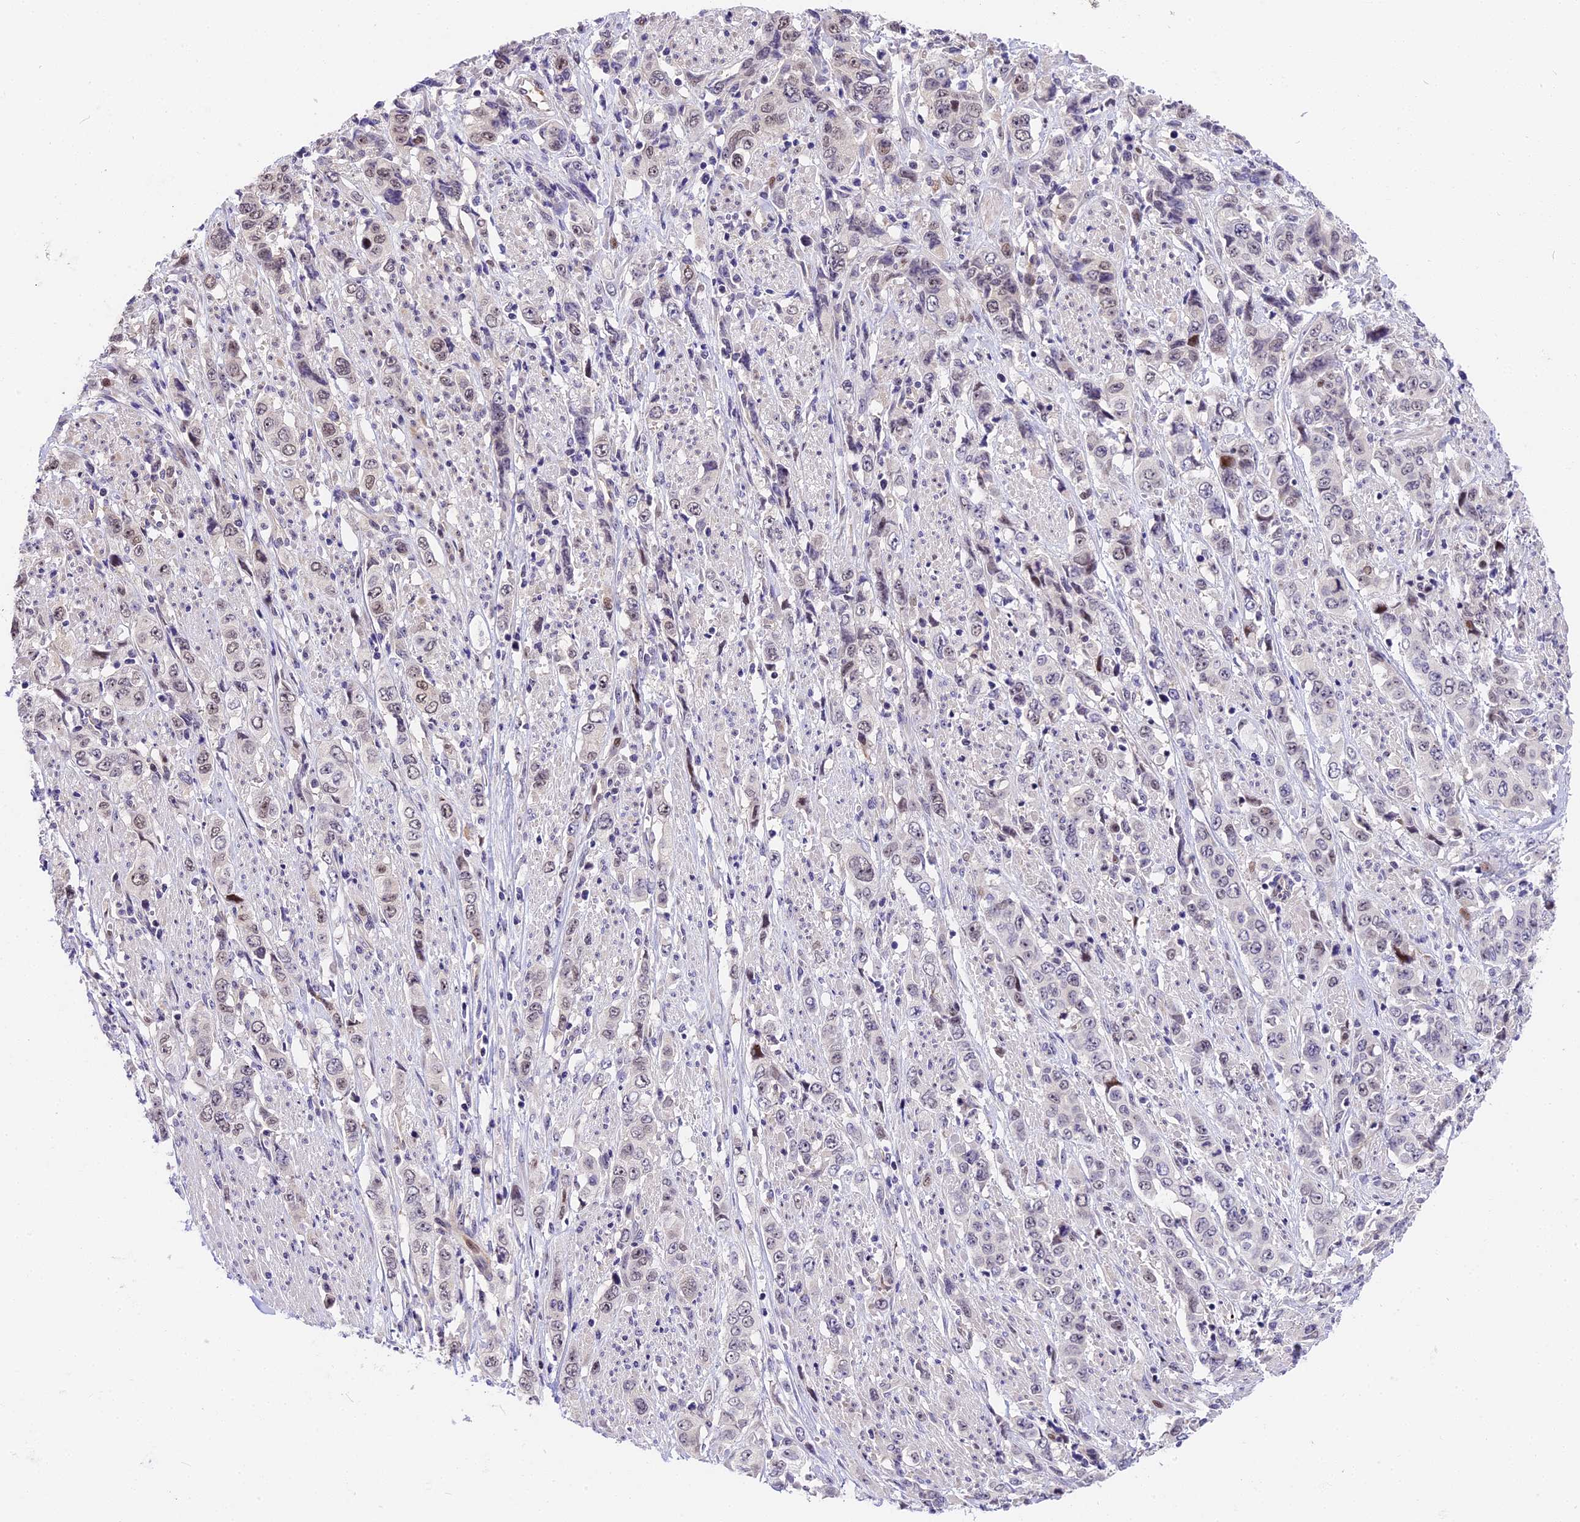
{"staining": {"intensity": "weak", "quantity": "<25%", "location": "nuclear"}, "tissue": "stomach cancer", "cell_type": "Tumor cells", "image_type": "cancer", "snomed": [{"axis": "morphology", "description": "Adenocarcinoma, NOS"}, {"axis": "topography", "description": "Stomach, upper"}], "caption": "The IHC histopathology image has no significant staining in tumor cells of stomach cancer (adenocarcinoma) tissue.", "gene": "MIDN", "patient": {"sex": "male", "age": 62}}